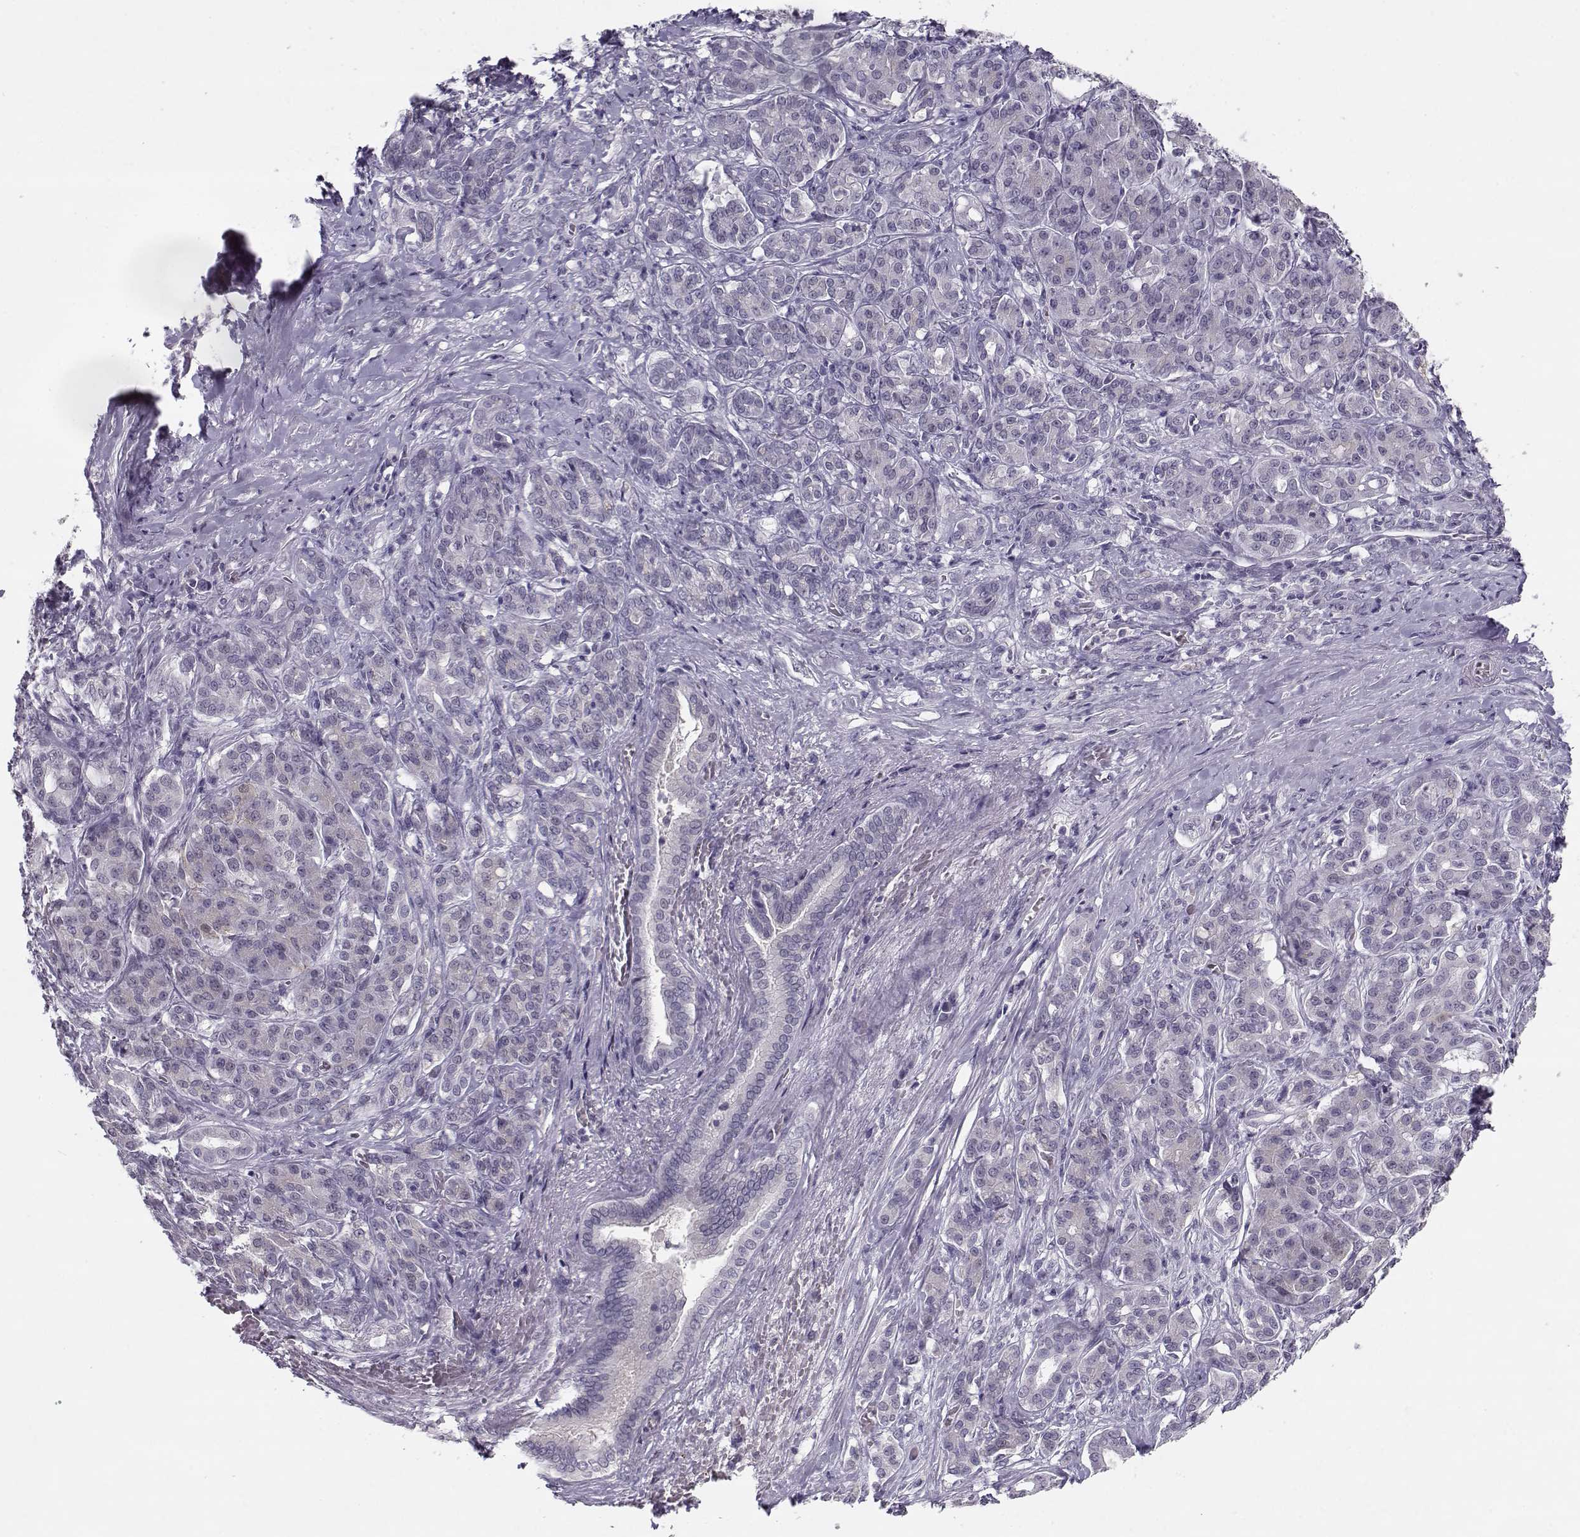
{"staining": {"intensity": "negative", "quantity": "none", "location": "none"}, "tissue": "pancreatic cancer", "cell_type": "Tumor cells", "image_type": "cancer", "snomed": [{"axis": "morphology", "description": "Normal tissue, NOS"}, {"axis": "morphology", "description": "Inflammation, NOS"}, {"axis": "morphology", "description": "Adenocarcinoma, NOS"}, {"axis": "topography", "description": "Pancreas"}], "caption": "The IHC histopathology image has no significant staining in tumor cells of pancreatic cancer (adenocarcinoma) tissue. Nuclei are stained in blue.", "gene": "C16orf86", "patient": {"sex": "male", "age": 57}}